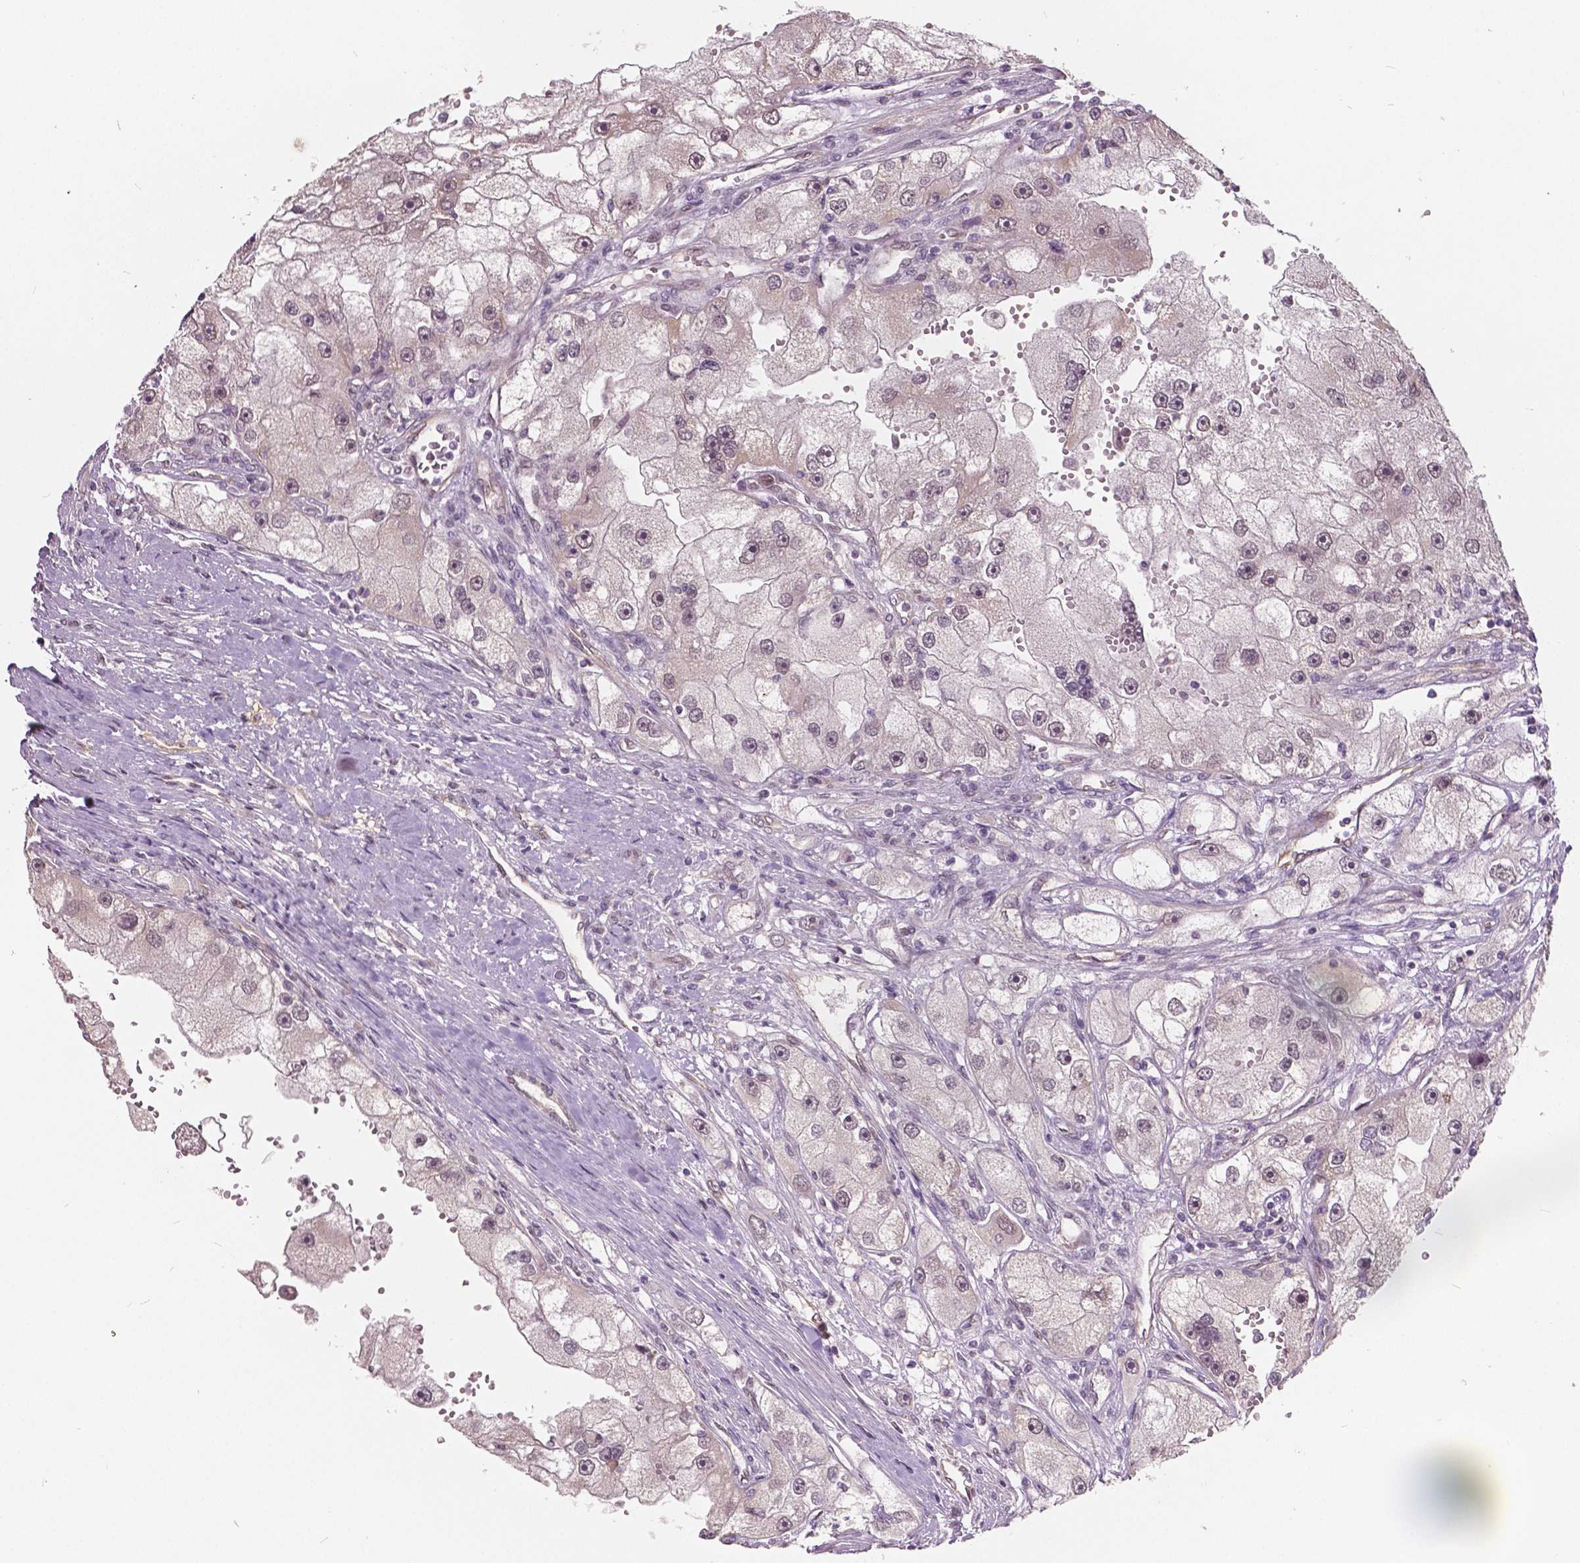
{"staining": {"intensity": "negative", "quantity": "none", "location": "none"}, "tissue": "renal cancer", "cell_type": "Tumor cells", "image_type": "cancer", "snomed": [{"axis": "morphology", "description": "Adenocarcinoma, NOS"}, {"axis": "topography", "description": "Kidney"}], "caption": "Photomicrograph shows no significant protein expression in tumor cells of adenocarcinoma (renal). (Brightfield microscopy of DAB IHC at high magnification).", "gene": "HMBOX1", "patient": {"sex": "male", "age": 63}}